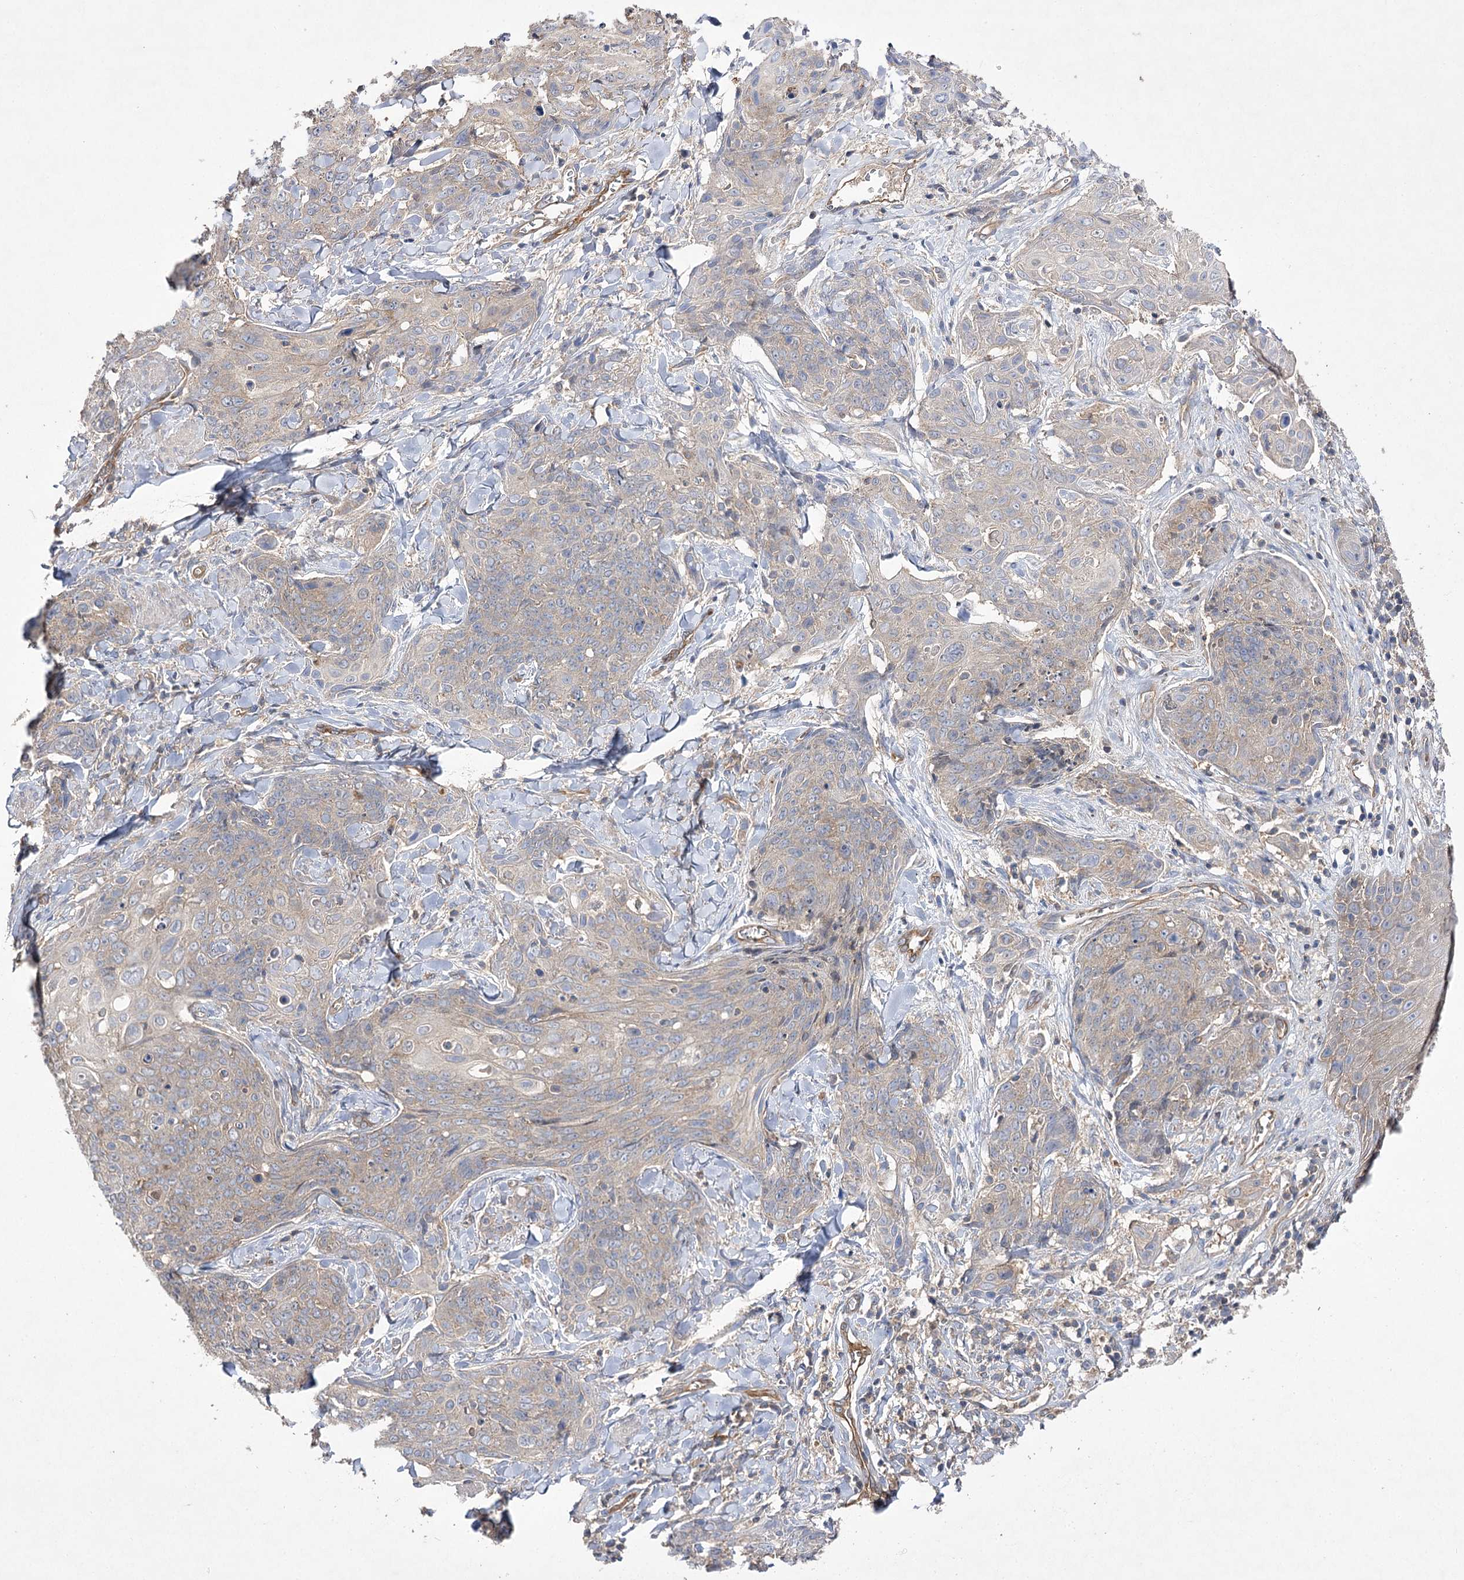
{"staining": {"intensity": "negative", "quantity": "none", "location": "none"}, "tissue": "skin cancer", "cell_type": "Tumor cells", "image_type": "cancer", "snomed": [{"axis": "morphology", "description": "Squamous cell carcinoma, NOS"}, {"axis": "topography", "description": "Skin"}, {"axis": "topography", "description": "Vulva"}], "caption": "Skin cancer was stained to show a protein in brown. There is no significant staining in tumor cells.", "gene": "BCR", "patient": {"sex": "female", "age": 85}}